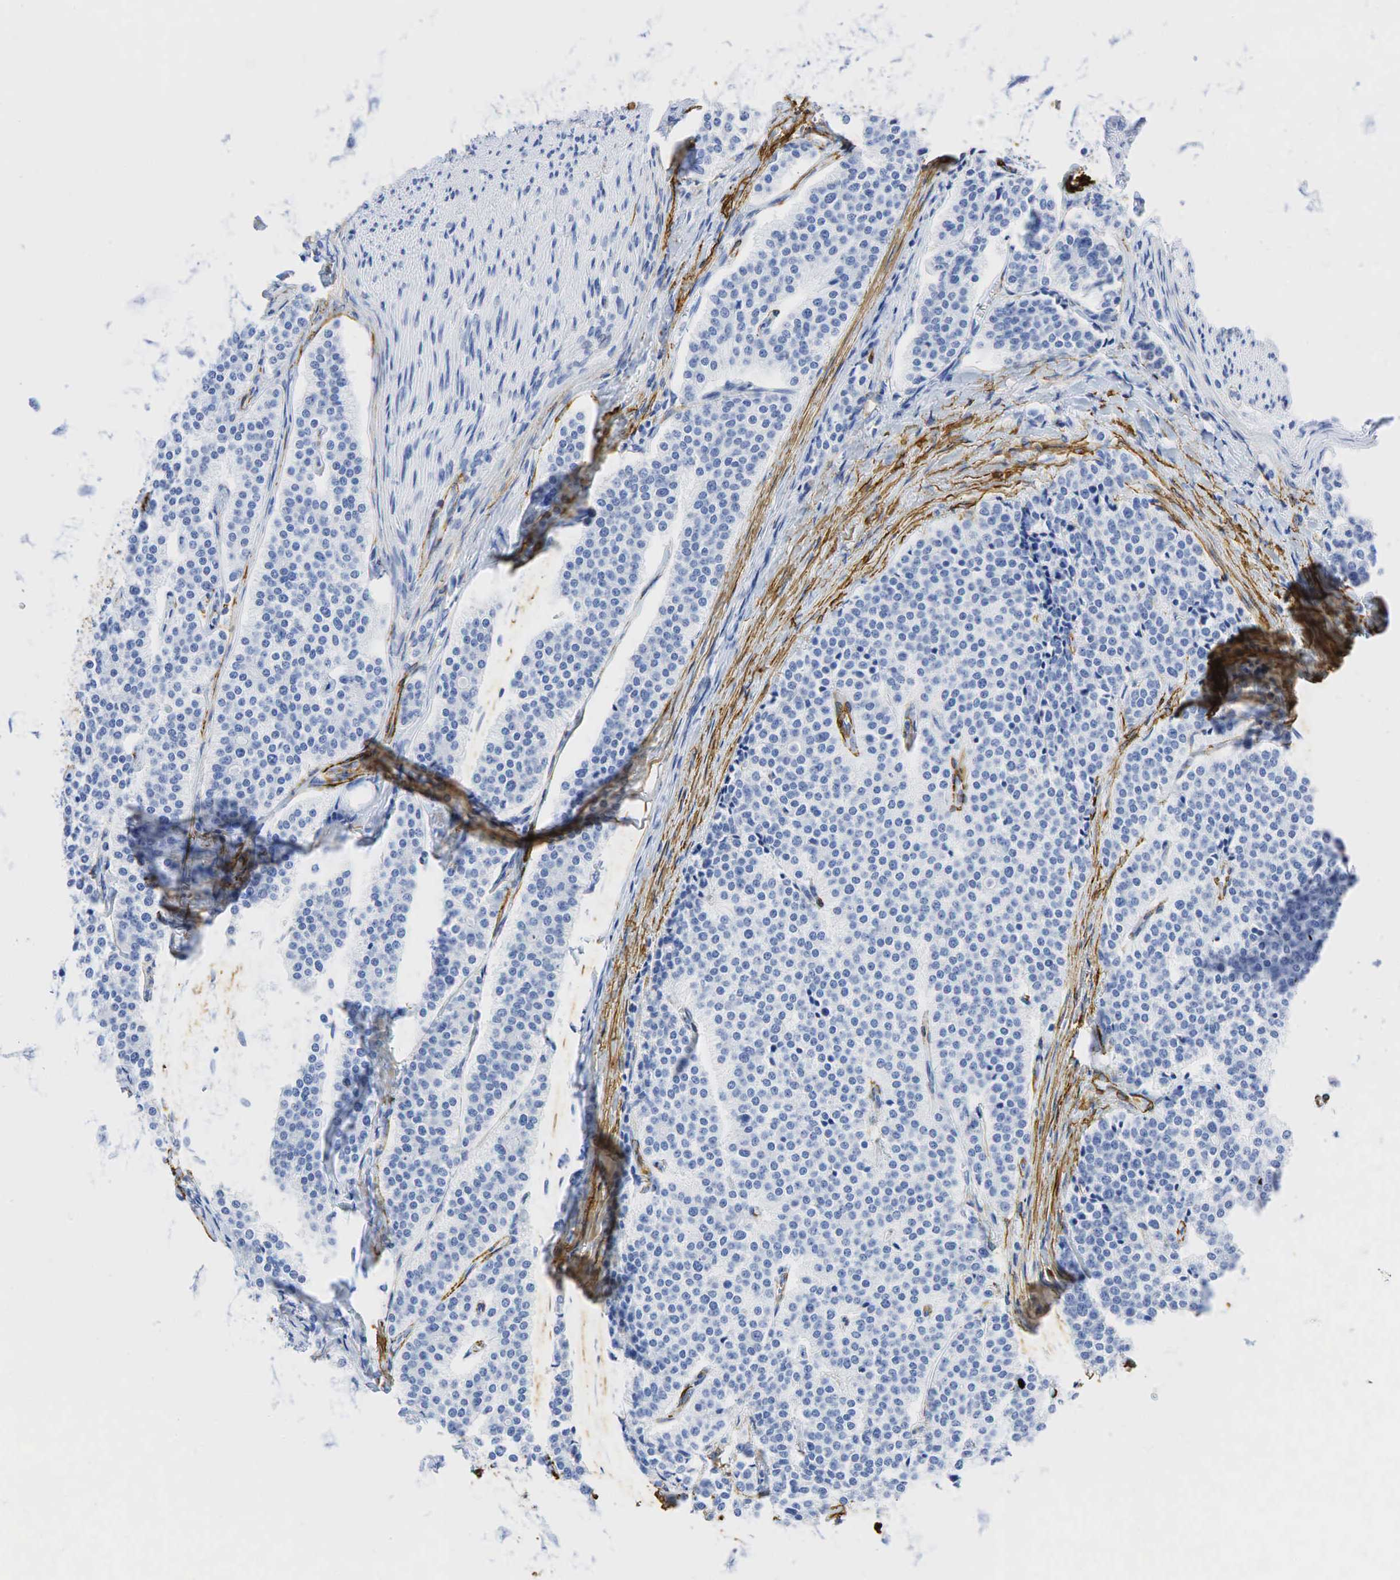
{"staining": {"intensity": "negative", "quantity": "none", "location": "none"}, "tissue": "carcinoid", "cell_type": "Tumor cells", "image_type": "cancer", "snomed": [{"axis": "morphology", "description": "Carcinoid, malignant, NOS"}, {"axis": "topography", "description": "Small intestine"}], "caption": "Immunohistochemistry (IHC) histopathology image of human carcinoid stained for a protein (brown), which displays no positivity in tumor cells.", "gene": "ACTA1", "patient": {"sex": "male", "age": 63}}